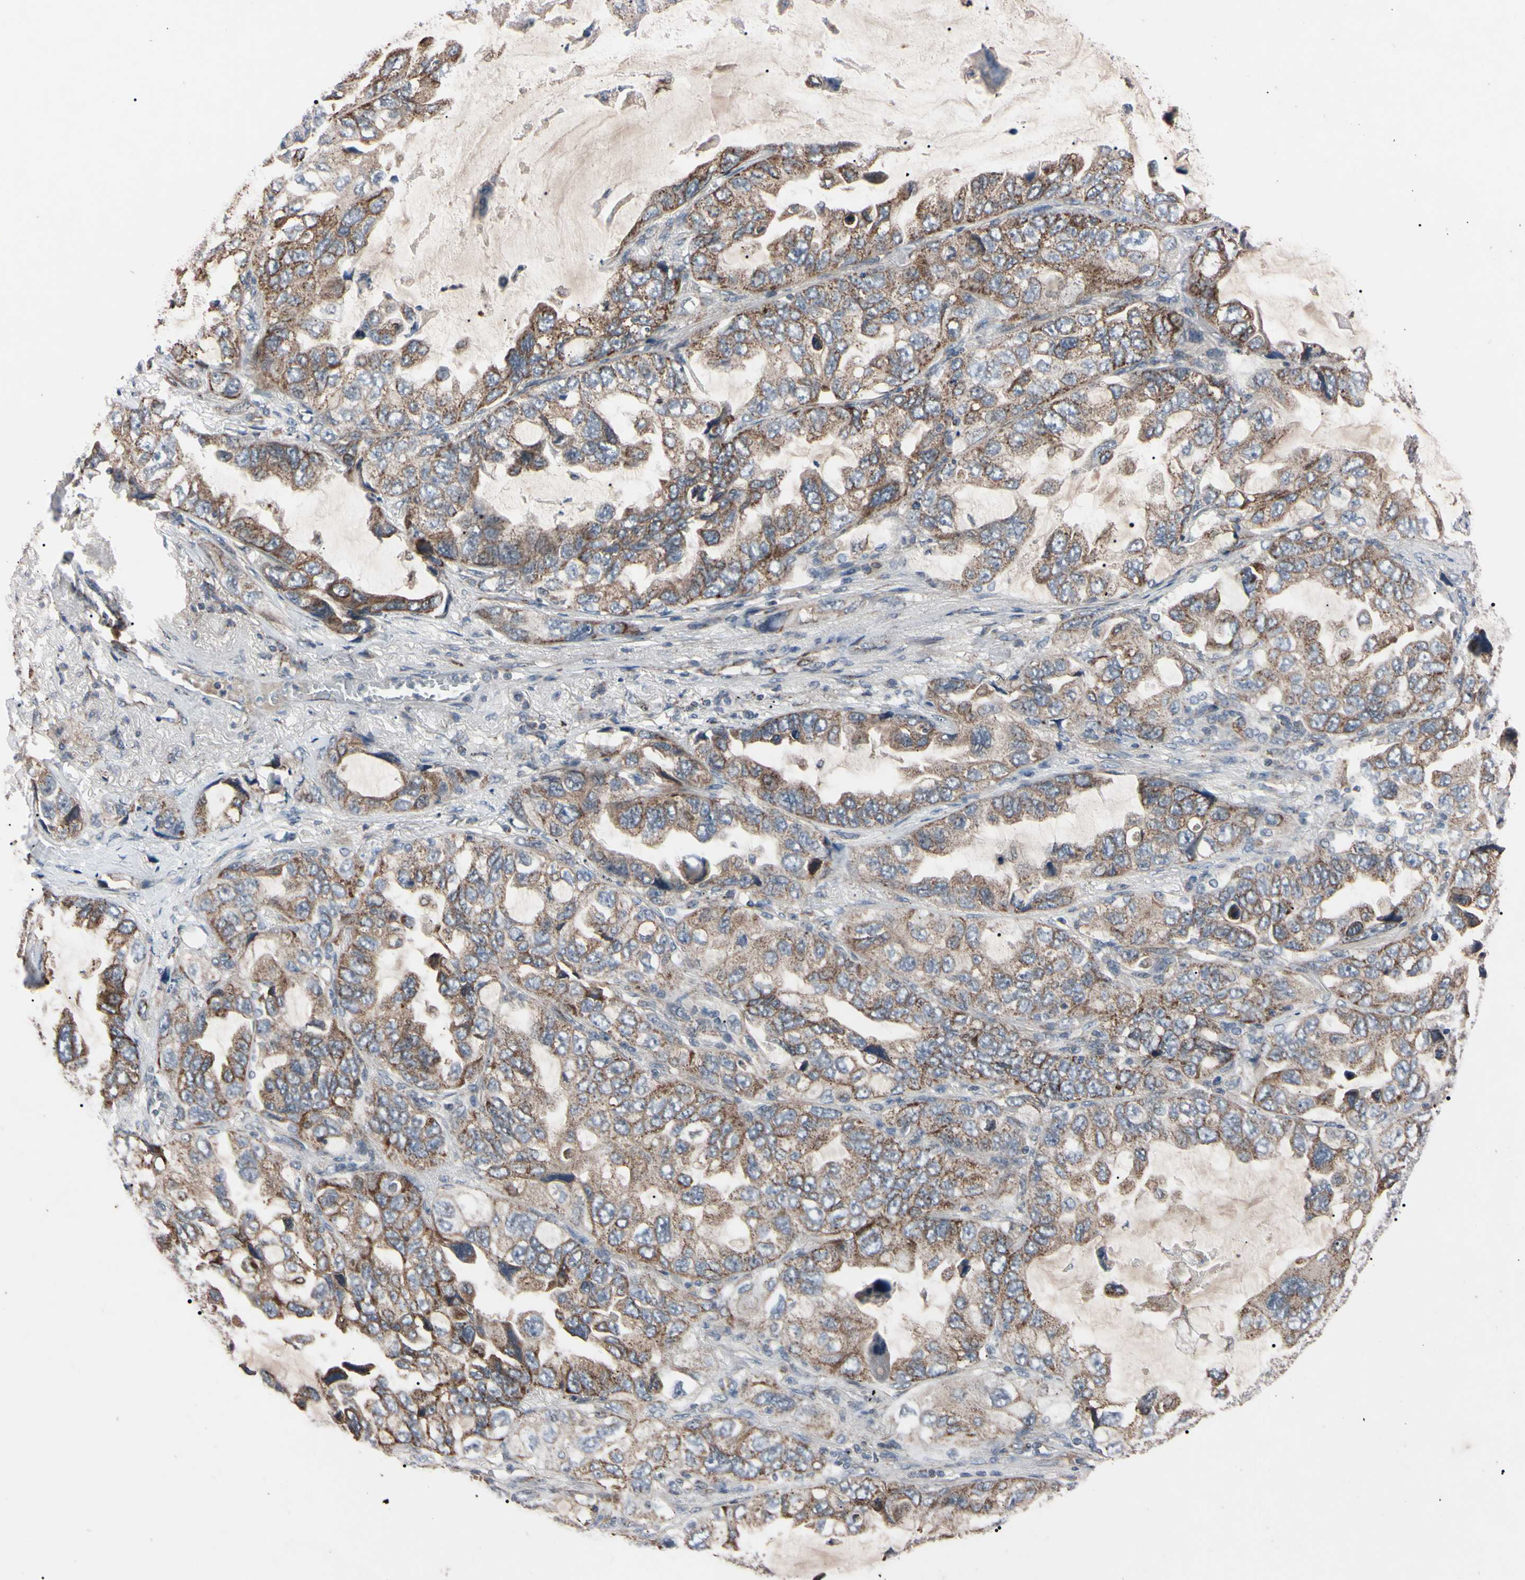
{"staining": {"intensity": "weak", "quantity": "25%-75%", "location": "cytoplasmic/membranous"}, "tissue": "lung cancer", "cell_type": "Tumor cells", "image_type": "cancer", "snomed": [{"axis": "morphology", "description": "Squamous cell carcinoma, NOS"}, {"axis": "topography", "description": "Lung"}], "caption": "Protein expression analysis of human lung squamous cell carcinoma reveals weak cytoplasmic/membranous positivity in about 25%-75% of tumor cells.", "gene": "TNFRSF1A", "patient": {"sex": "female", "age": 73}}